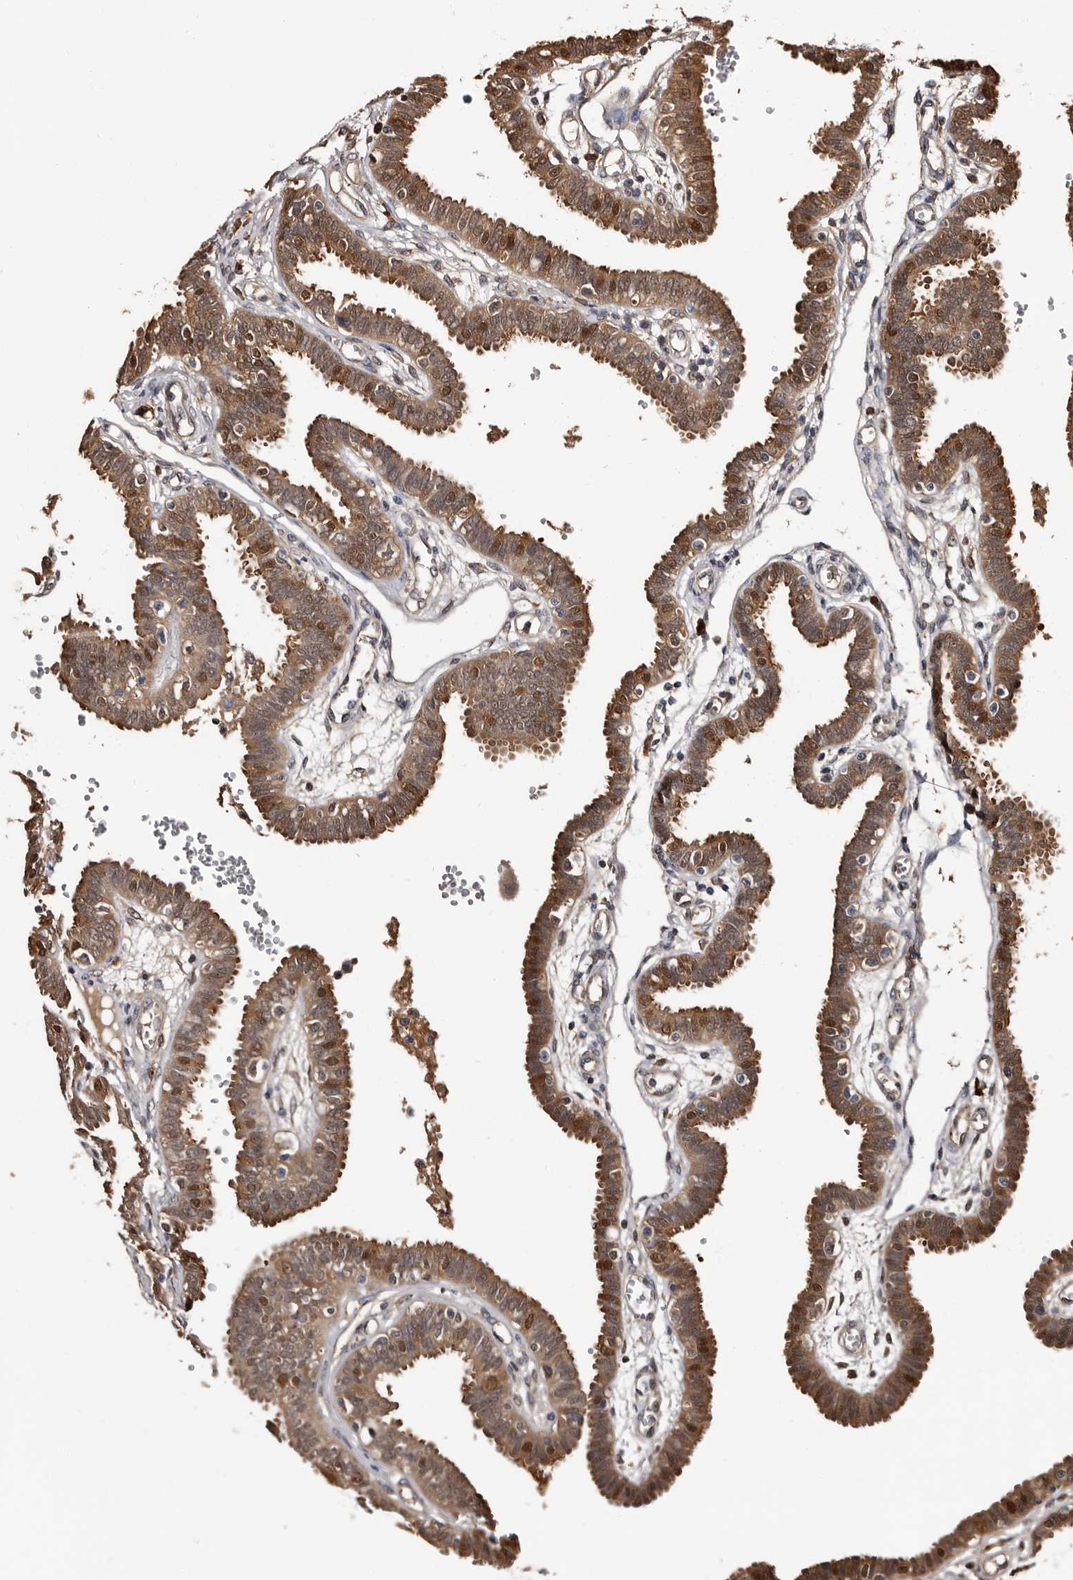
{"staining": {"intensity": "moderate", "quantity": ">75%", "location": "cytoplasmic/membranous,nuclear"}, "tissue": "fallopian tube", "cell_type": "Glandular cells", "image_type": "normal", "snomed": [{"axis": "morphology", "description": "Normal tissue, NOS"}, {"axis": "topography", "description": "Fallopian tube"}], "caption": "IHC (DAB) staining of benign human fallopian tube demonstrates moderate cytoplasmic/membranous,nuclear protein positivity in approximately >75% of glandular cells.", "gene": "DNPH1", "patient": {"sex": "female", "age": 32}}